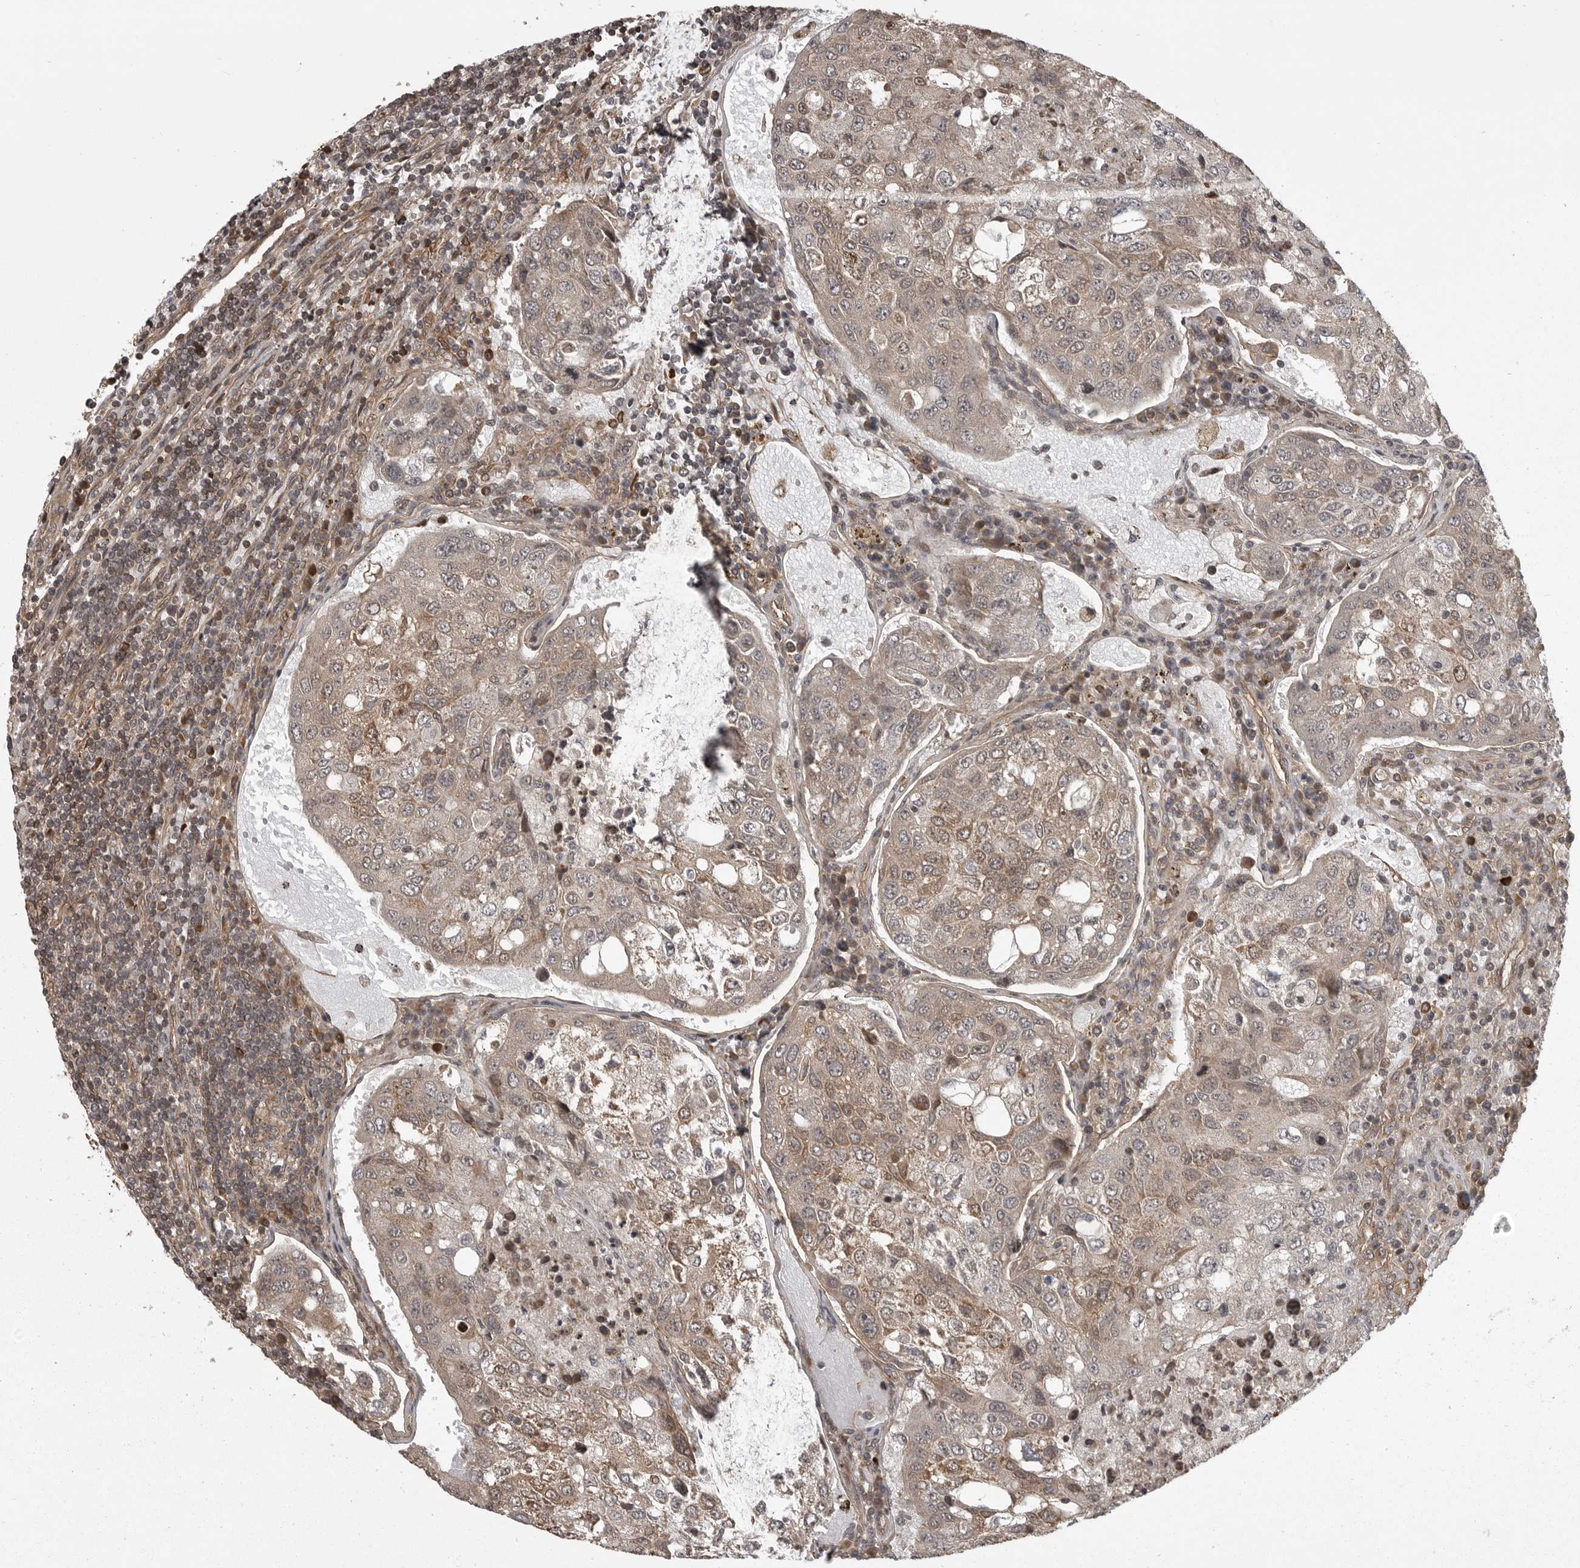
{"staining": {"intensity": "moderate", "quantity": "25%-75%", "location": "cytoplasmic/membranous"}, "tissue": "urothelial cancer", "cell_type": "Tumor cells", "image_type": "cancer", "snomed": [{"axis": "morphology", "description": "Urothelial carcinoma, High grade"}, {"axis": "topography", "description": "Lymph node"}, {"axis": "topography", "description": "Urinary bladder"}], "caption": "The micrograph demonstrates immunohistochemical staining of urothelial carcinoma (high-grade). There is moderate cytoplasmic/membranous staining is appreciated in about 25%-75% of tumor cells.", "gene": "DNAJC8", "patient": {"sex": "male", "age": 51}}